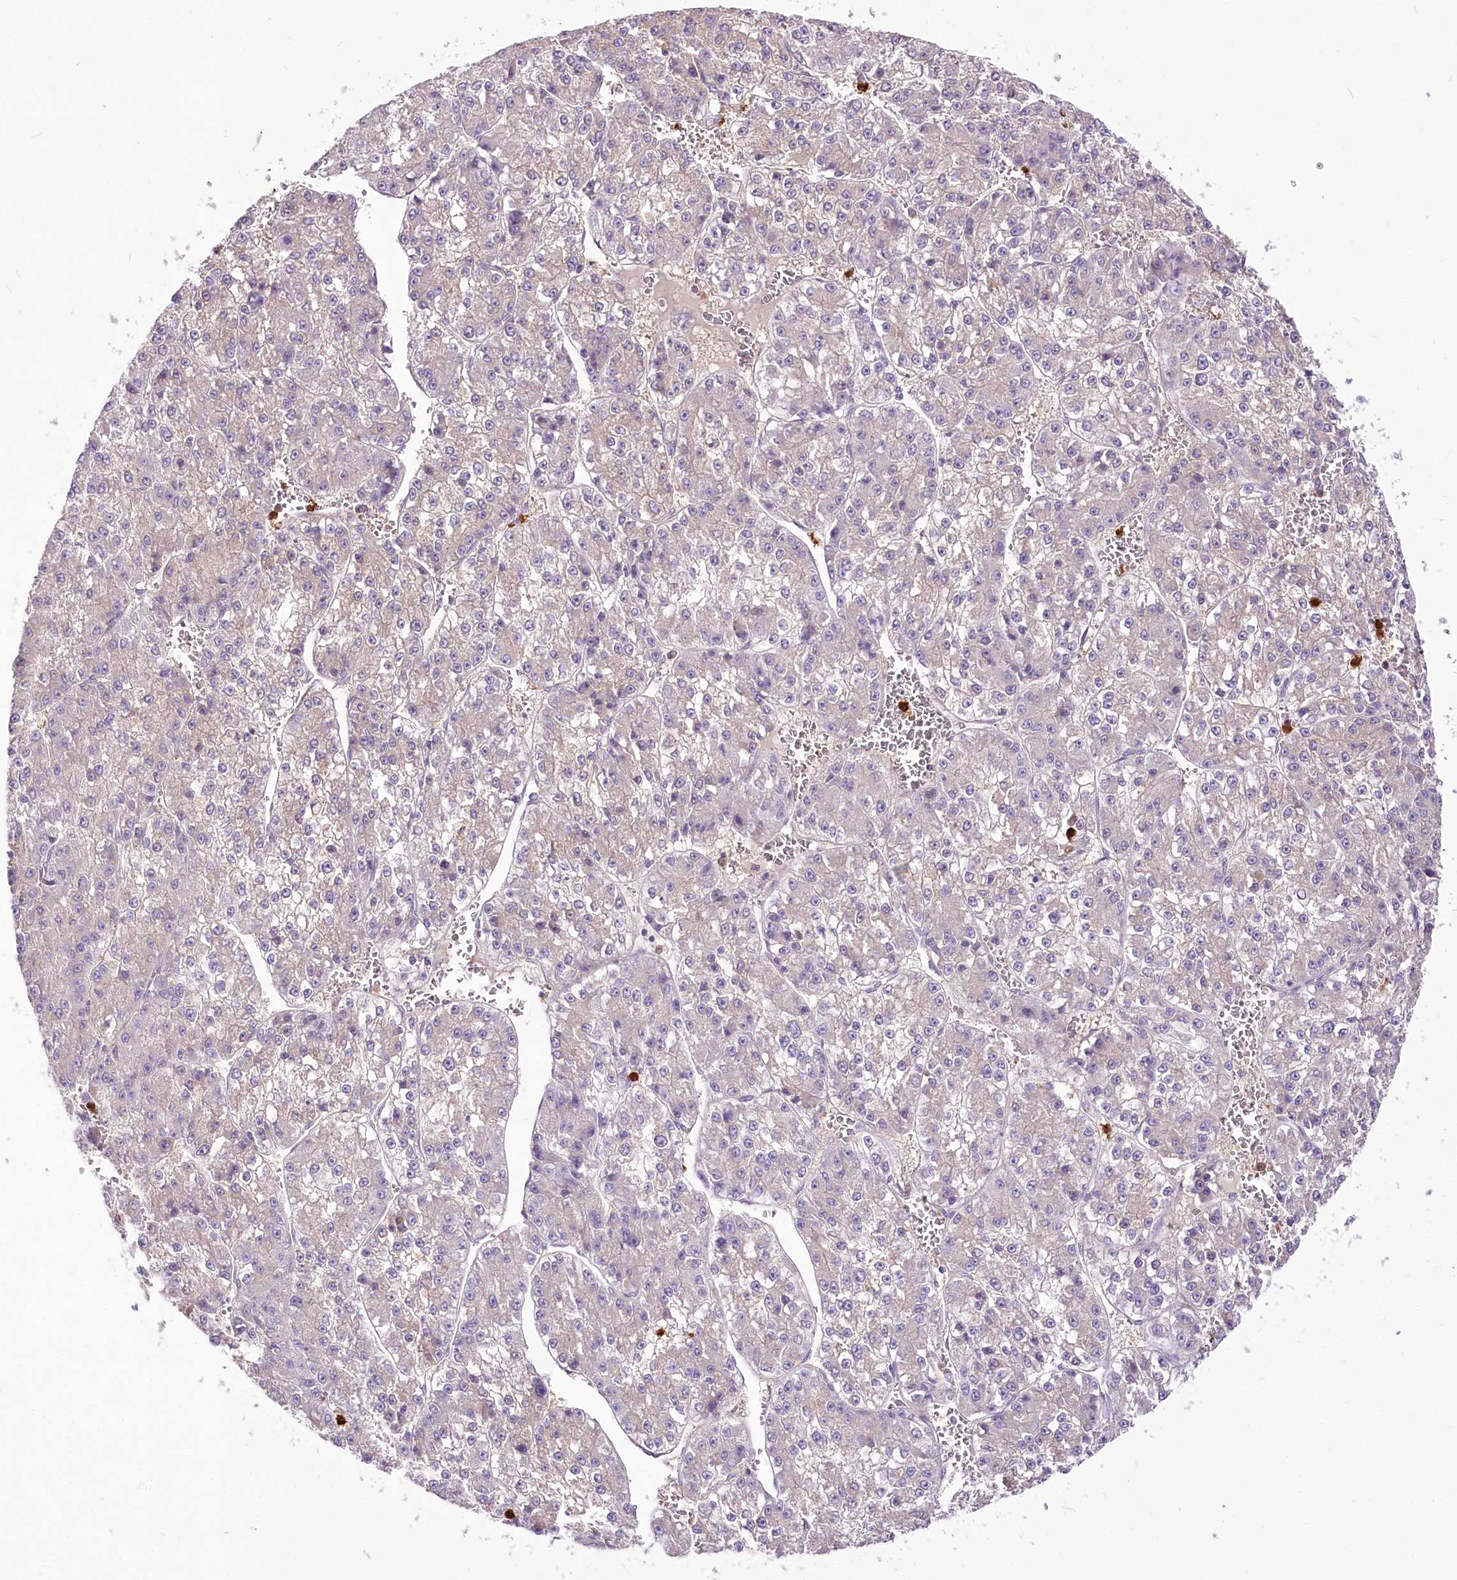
{"staining": {"intensity": "negative", "quantity": "none", "location": "none"}, "tissue": "liver cancer", "cell_type": "Tumor cells", "image_type": "cancer", "snomed": [{"axis": "morphology", "description": "Carcinoma, Hepatocellular, NOS"}, {"axis": "topography", "description": "Liver"}], "caption": "The histopathology image displays no staining of tumor cells in liver cancer (hepatocellular carcinoma).", "gene": "DPYD", "patient": {"sex": "female", "age": 73}}